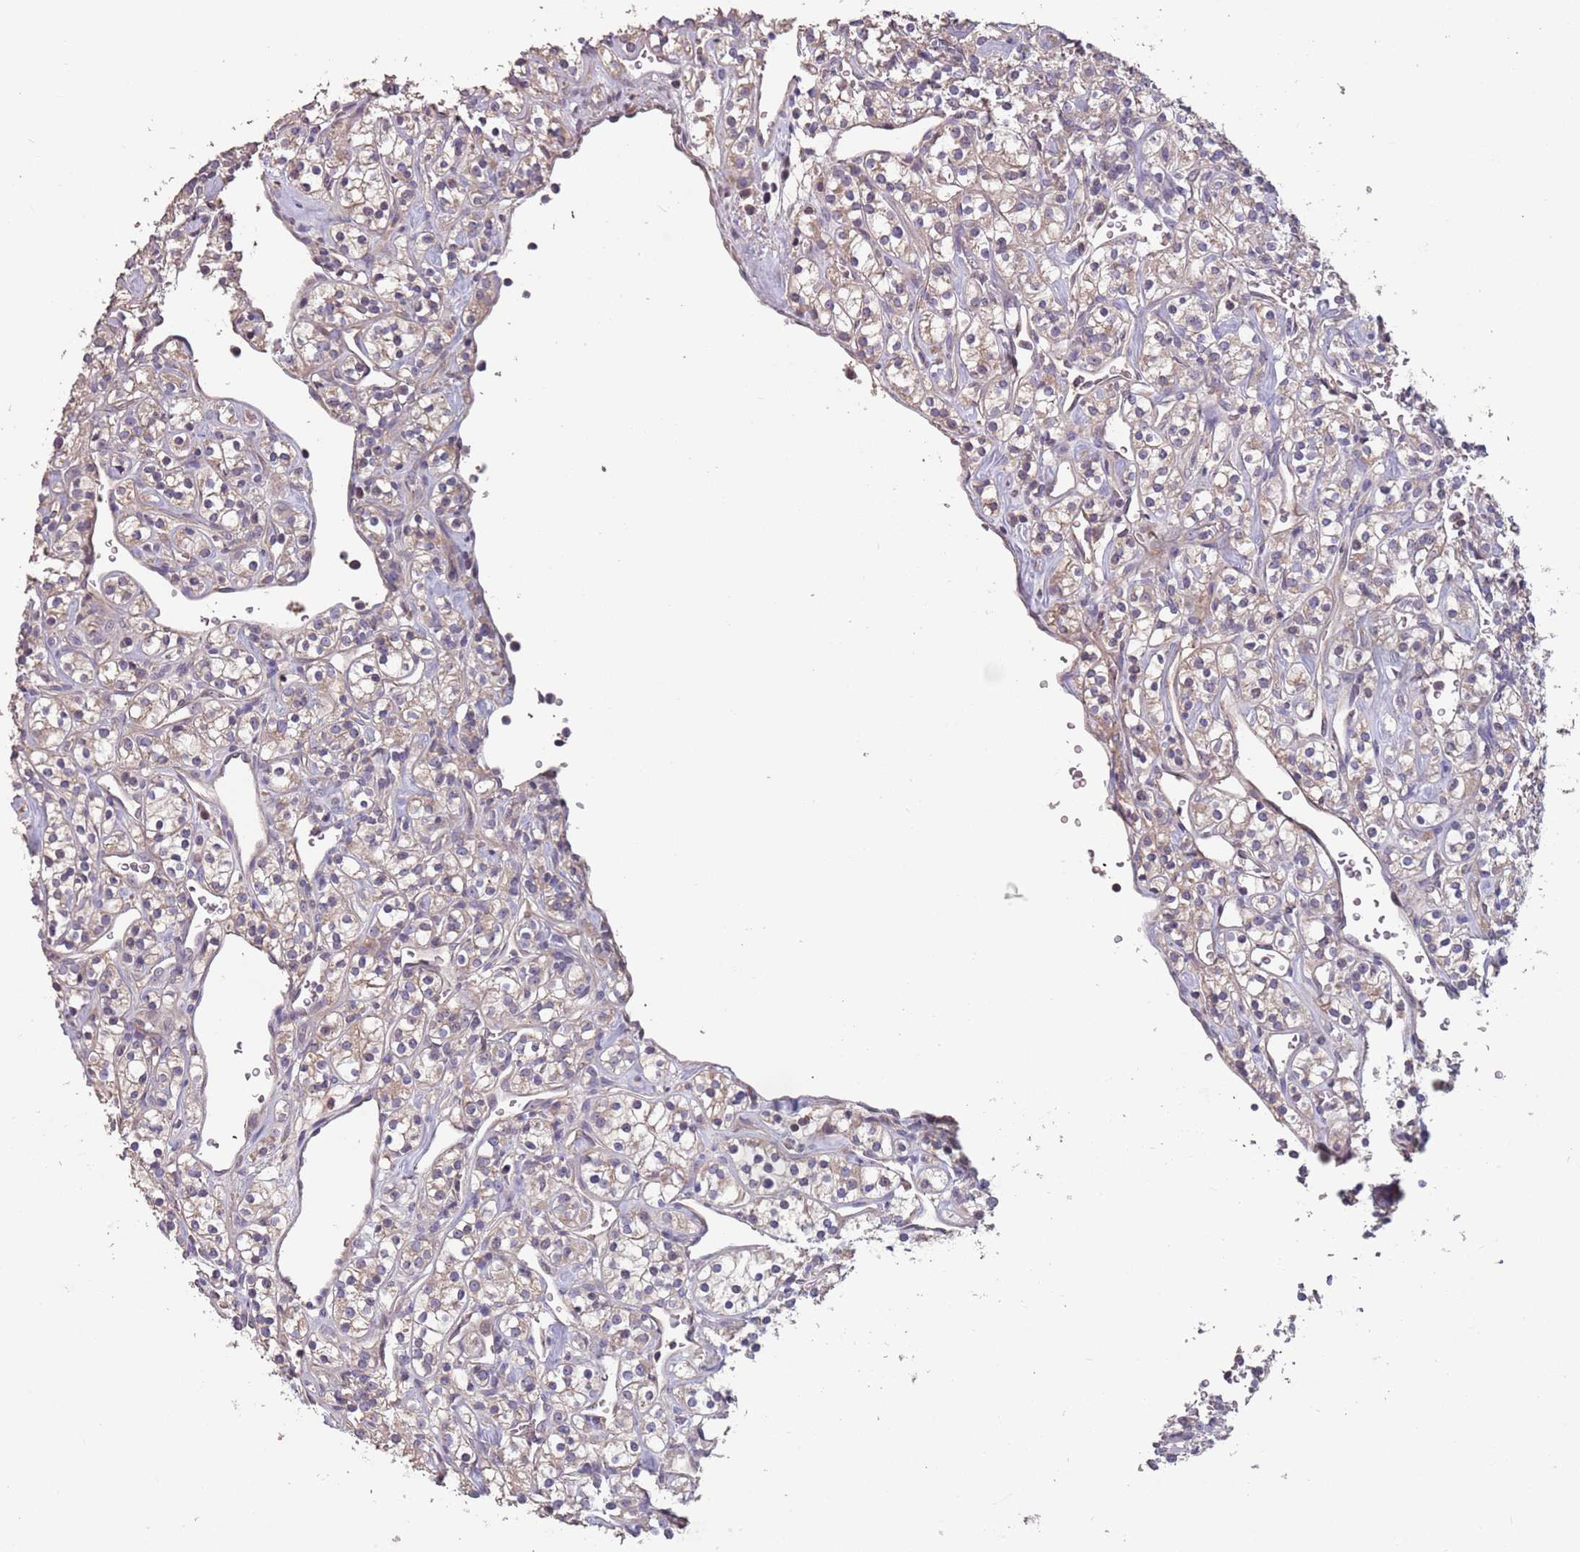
{"staining": {"intensity": "weak", "quantity": "<25%", "location": "cytoplasmic/membranous"}, "tissue": "renal cancer", "cell_type": "Tumor cells", "image_type": "cancer", "snomed": [{"axis": "morphology", "description": "Adenocarcinoma, NOS"}, {"axis": "topography", "description": "Kidney"}], "caption": "High power microscopy histopathology image of an IHC image of adenocarcinoma (renal), revealing no significant expression in tumor cells. (DAB IHC with hematoxylin counter stain).", "gene": "MBD3L1", "patient": {"sex": "male", "age": 77}}